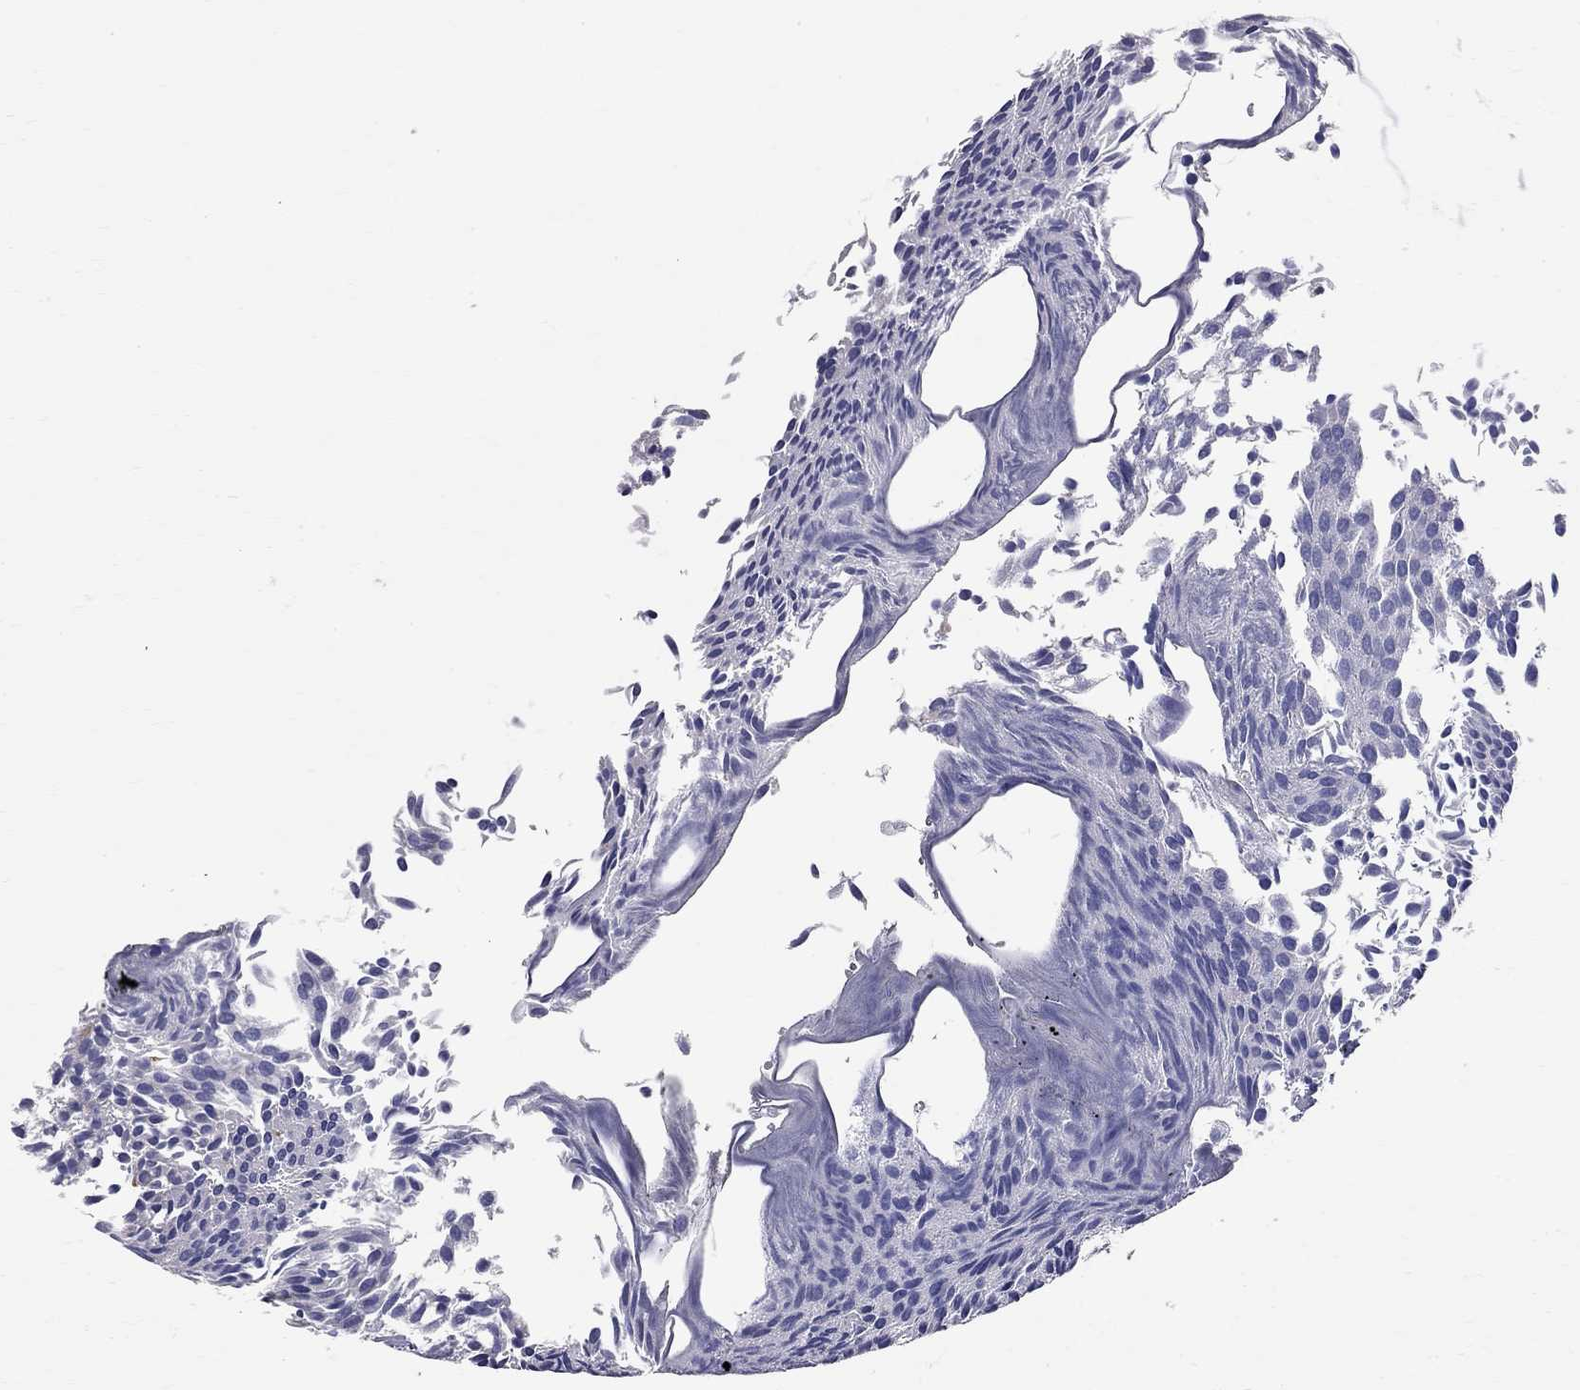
{"staining": {"intensity": "negative", "quantity": "none", "location": "none"}, "tissue": "urothelial cancer", "cell_type": "Tumor cells", "image_type": "cancer", "snomed": [{"axis": "morphology", "description": "Urothelial carcinoma, Low grade"}, {"axis": "topography", "description": "Urinary bladder"}], "caption": "Human urothelial cancer stained for a protein using immunohistochemistry (IHC) exhibits no expression in tumor cells.", "gene": "ACSL1", "patient": {"sex": "male", "age": 63}}